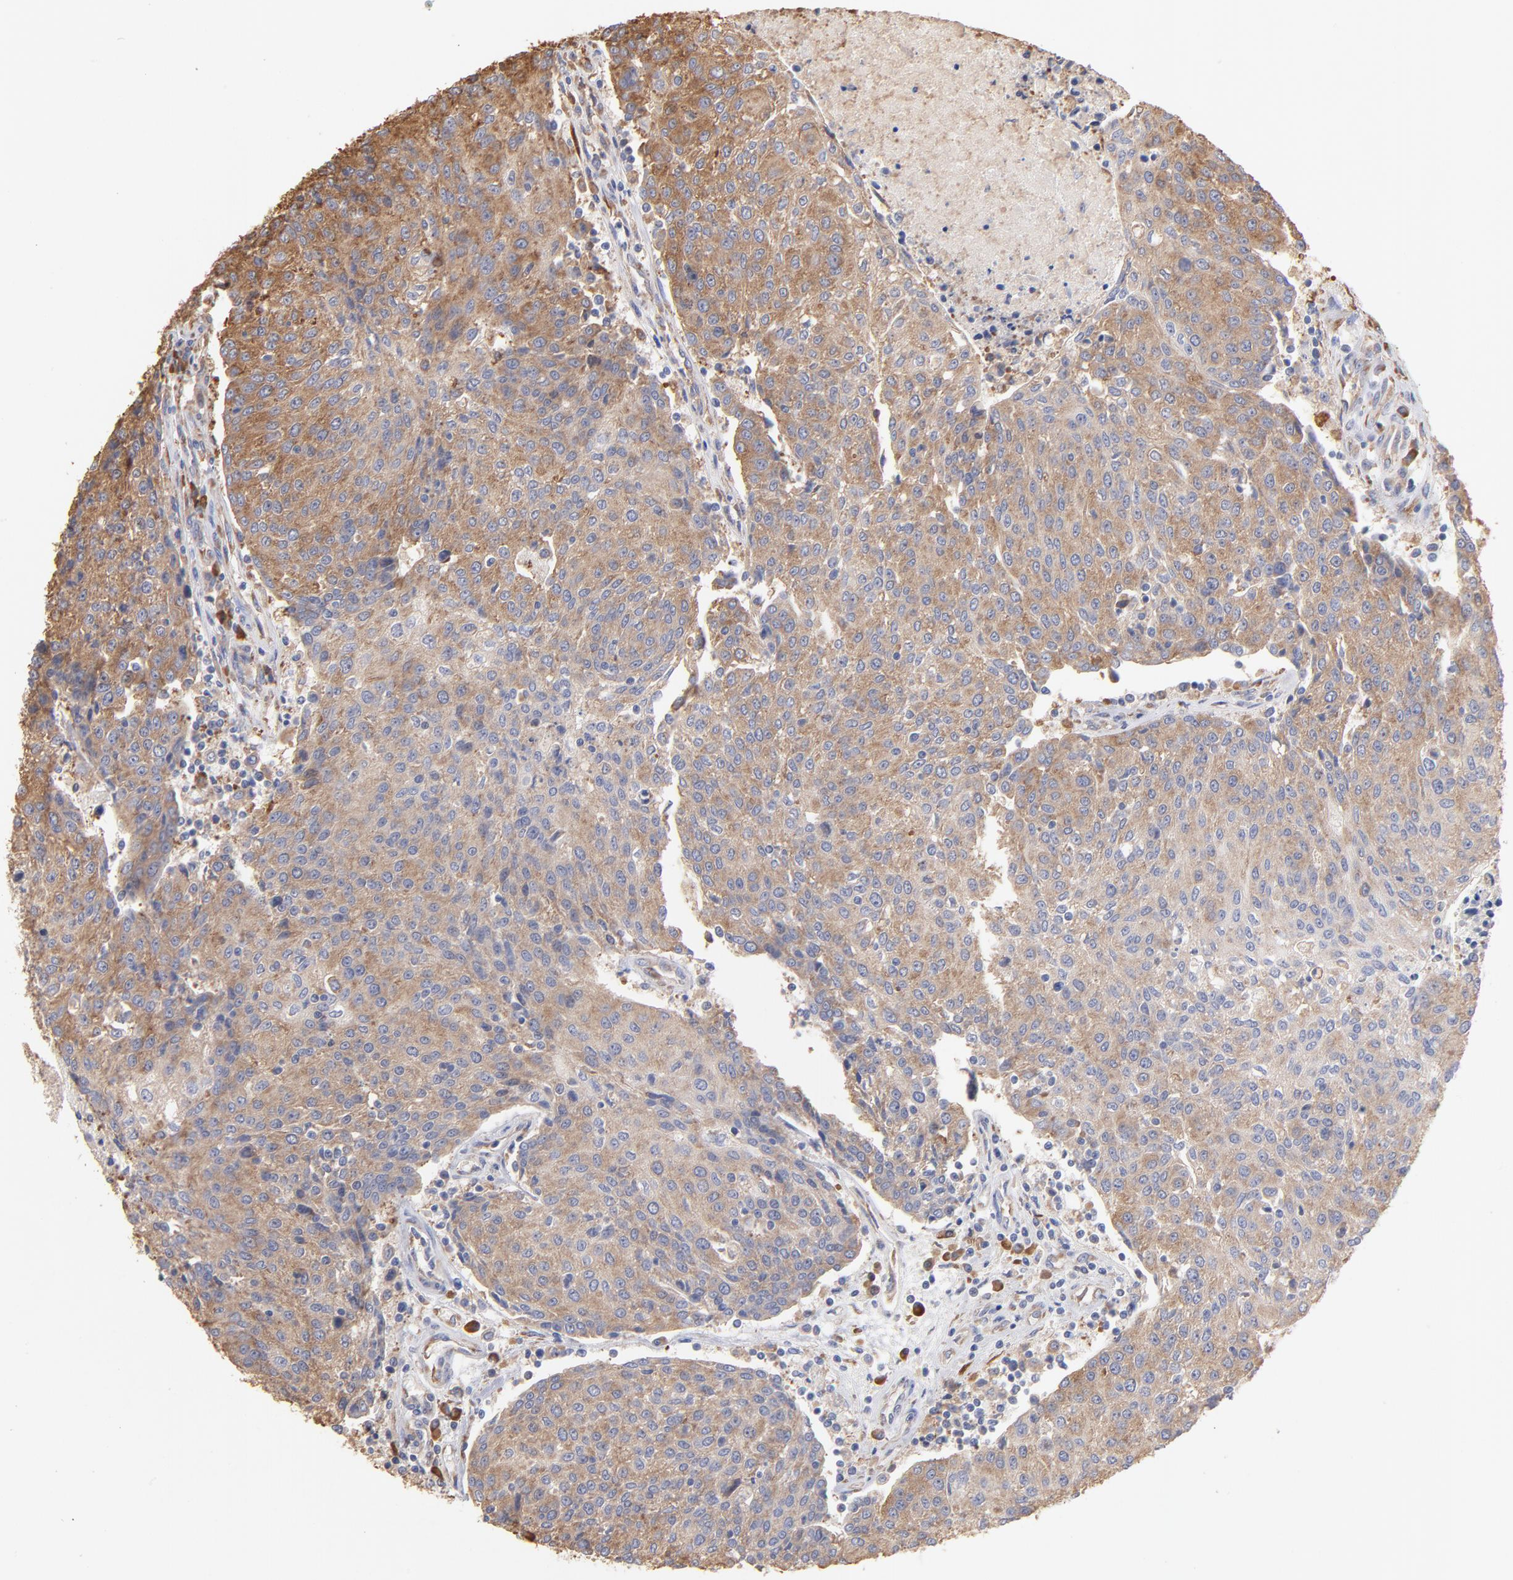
{"staining": {"intensity": "moderate", "quantity": ">75%", "location": "cytoplasmic/membranous"}, "tissue": "urothelial cancer", "cell_type": "Tumor cells", "image_type": "cancer", "snomed": [{"axis": "morphology", "description": "Urothelial carcinoma, High grade"}, {"axis": "topography", "description": "Urinary bladder"}], "caption": "Immunohistochemistry (IHC) image of human high-grade urothelial carcinoma stained for a protein (brown), which shows medium levels of moderate cytoplasmic/membranous positivity in about >75% of tumor cells.", "gene": "RPL9", "patient": {"sex": "female", "age": 85}}